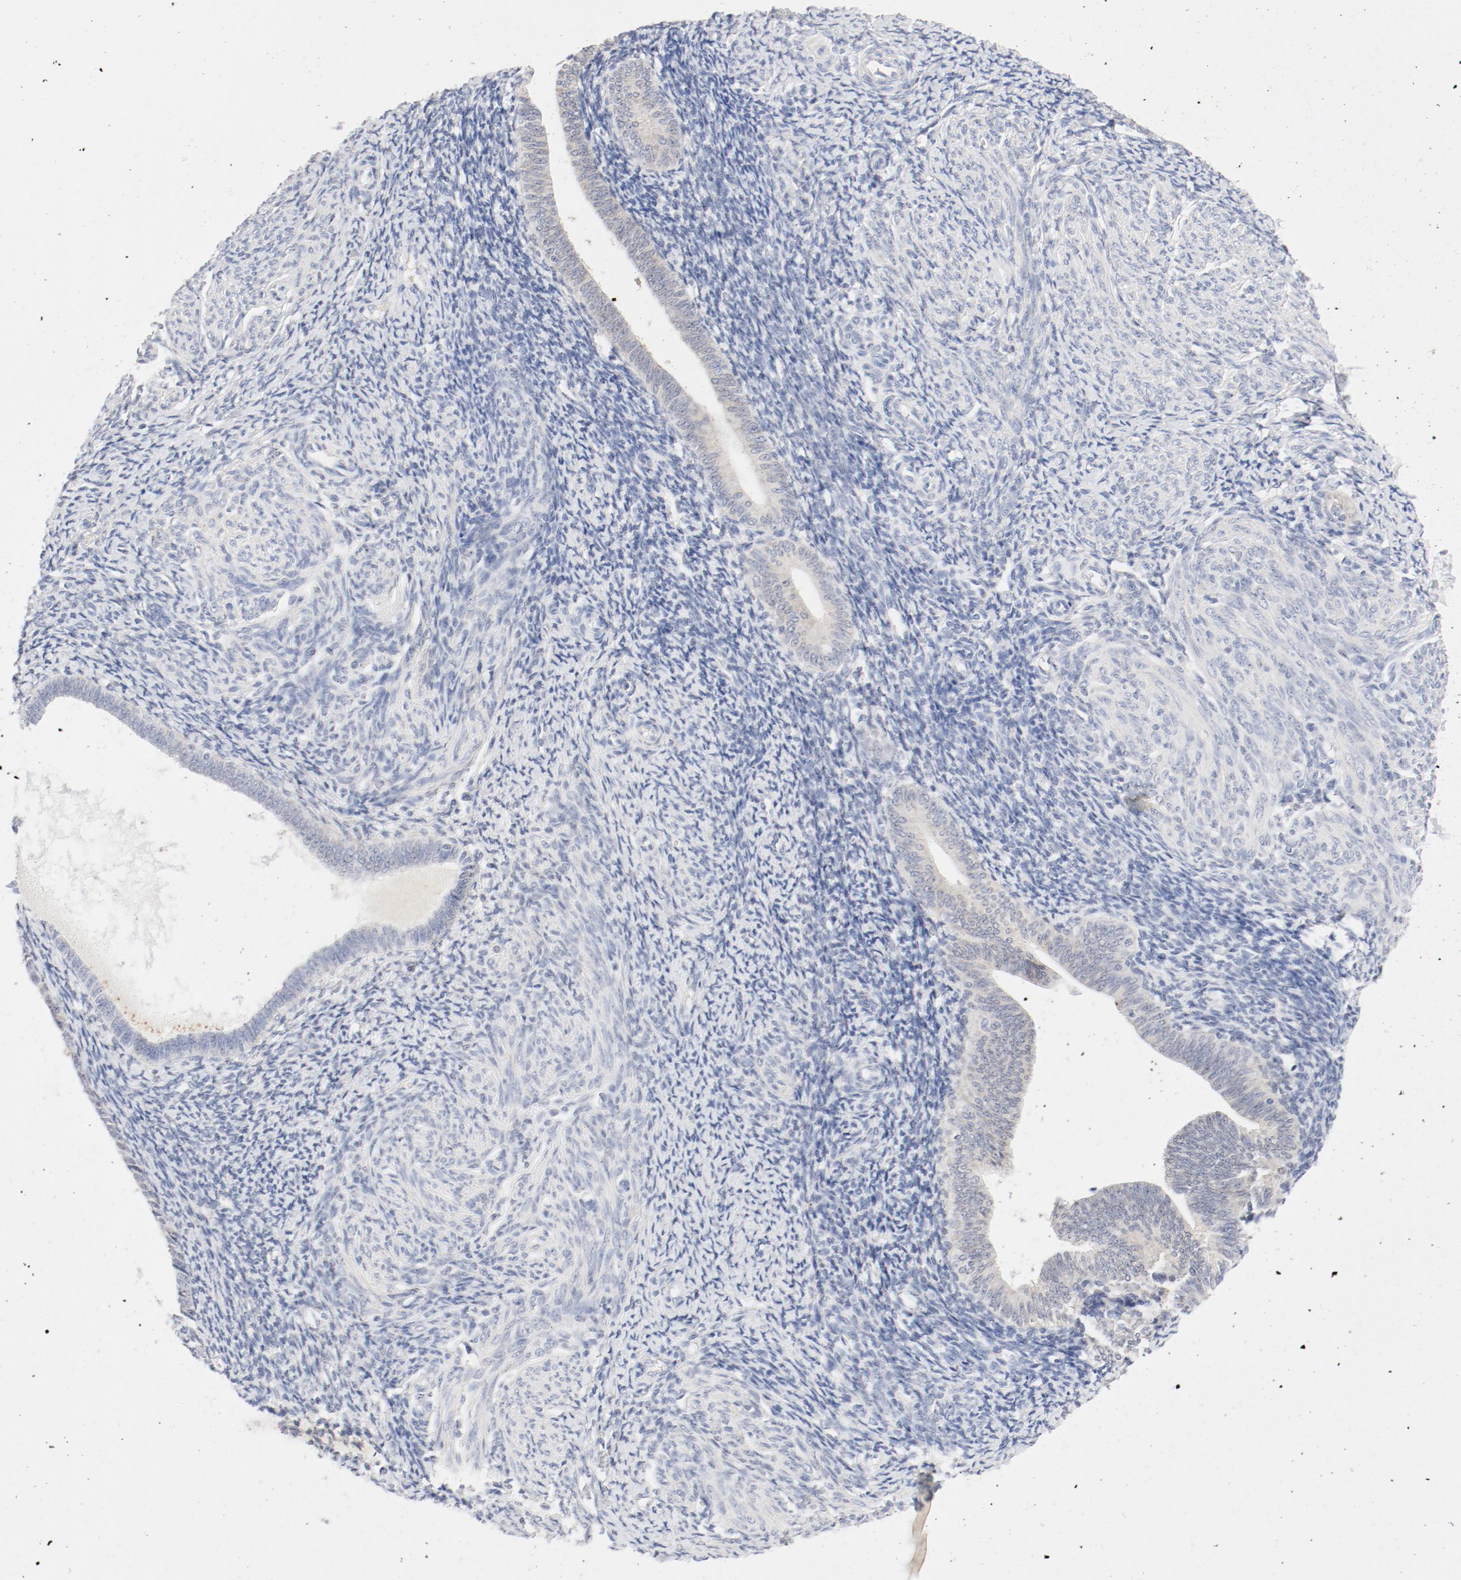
{"staining": {"intensity": "negative", "quantity": "none", "location": "none"}, "tissue": "endometrium", "cell_type": "Cells in endometrial stroma", "image_type": "normal", "snomed": [{"axis": "morphology", "description": "Normal tissue, NOS"}, {"axis": "topography", "description": "Endometrium"}], "caption": "Normal endometrium was stained to show a protein in brown. There is no significant positivity in cells in endometrial stroma. (Stains: DAB (3,3'-diaminobenzidine) IHC with hematoxylin counter stain, Microscopy: brightfield microscopy at high magnification).", "gene": "PGM1", "patient": {"sex": "female", "age": 57}}